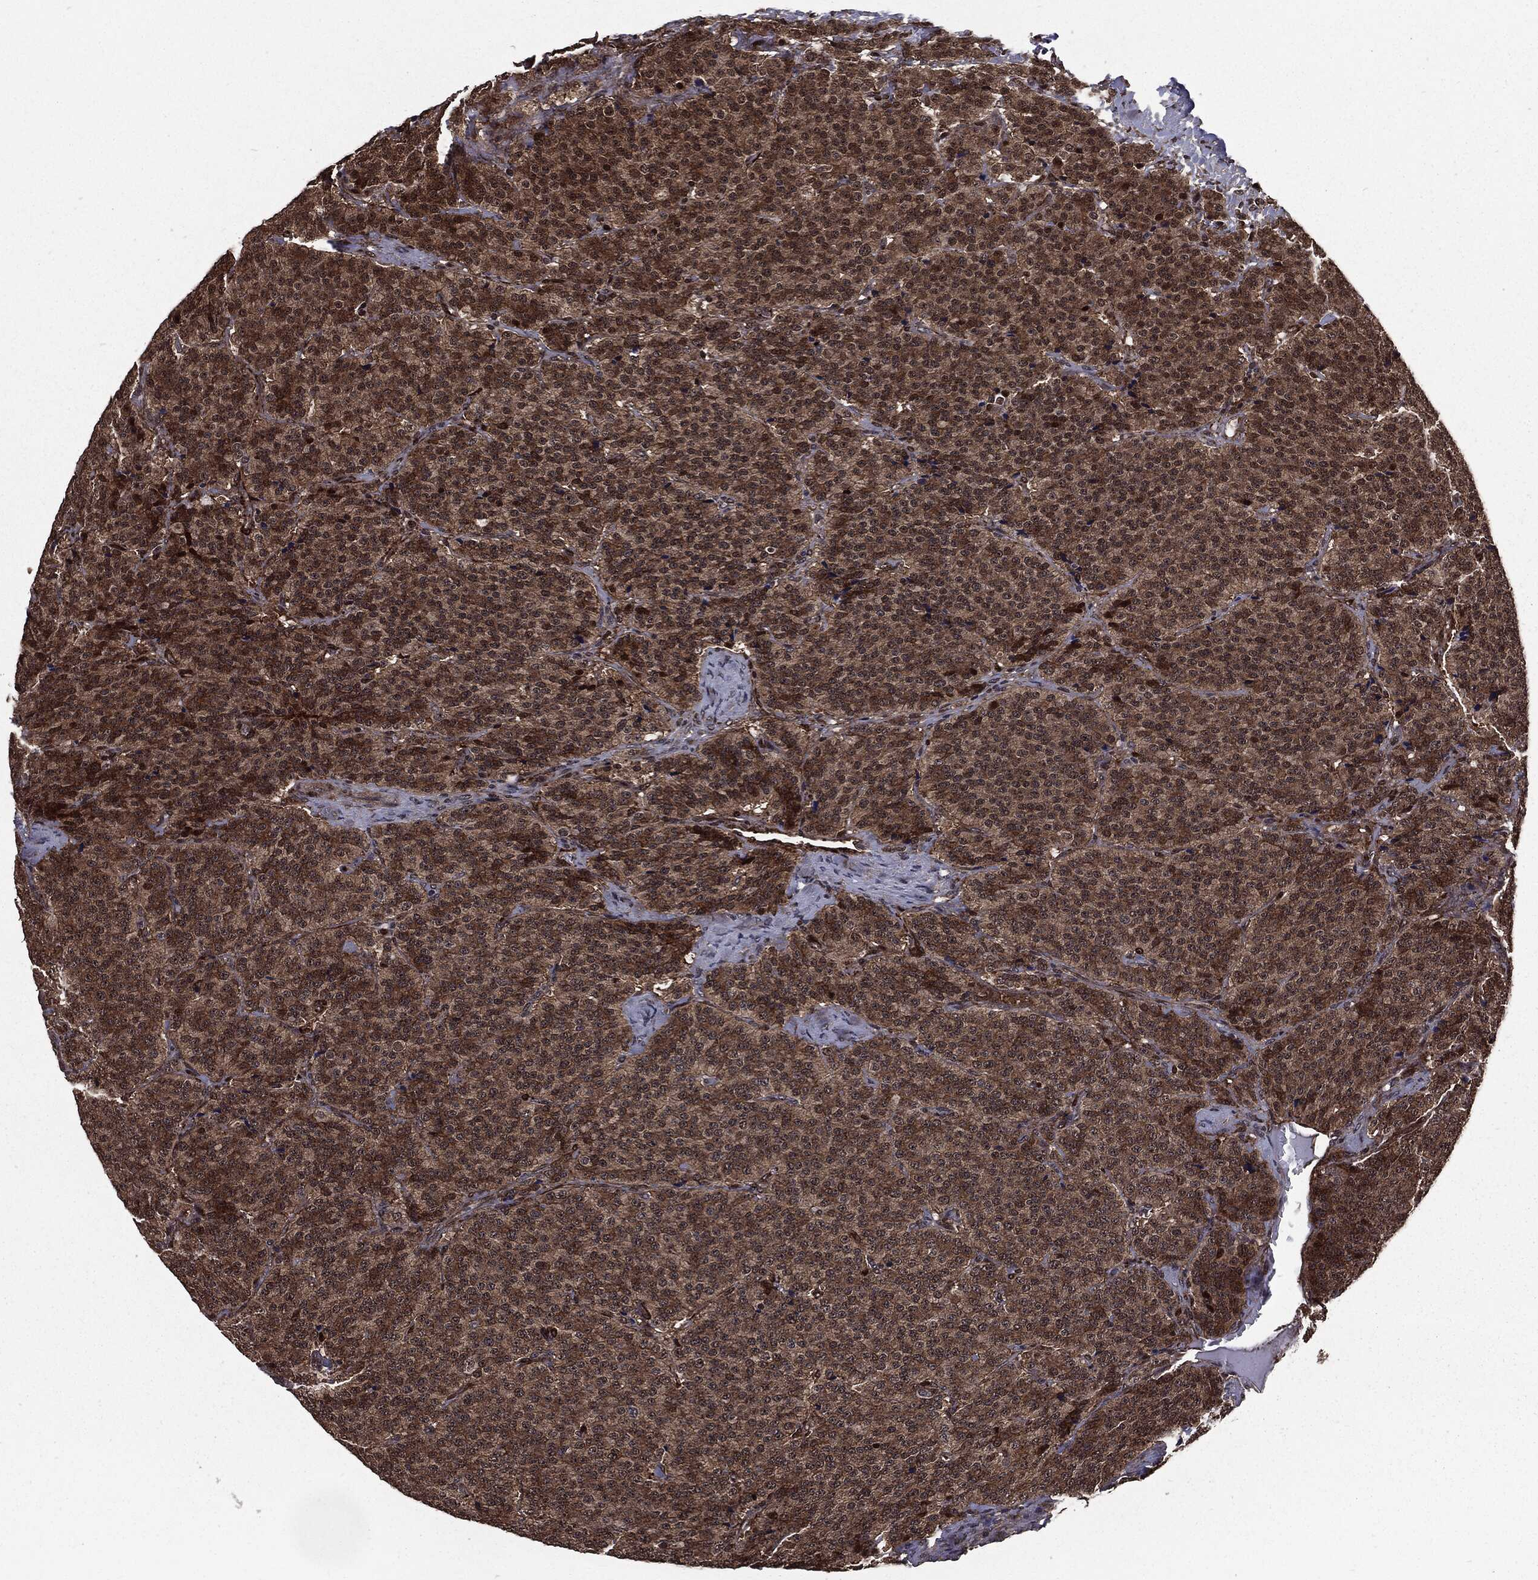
{"staining": {"intensity": "moderate", "quantity": ">75%", "location": "cytoplasmic/membranous"}, "tissue": "carcinoid", "cell_type": "Tumor cells", "image_type": "cancer", "snomed": [{"axis": "morphology", "description": "Carcinoid, malignant, NOS"}, {"axis": "topography", "description": "Small intestine"}], "caption": "The image demonstrates immunohistochemical staining of carcinoid. There is moderate cytoplasmic/membranous positivity is appreciated in about >75% of tumor cells.", "gene": "PTPA", "patient": {"sex": "female", "age": 58}}